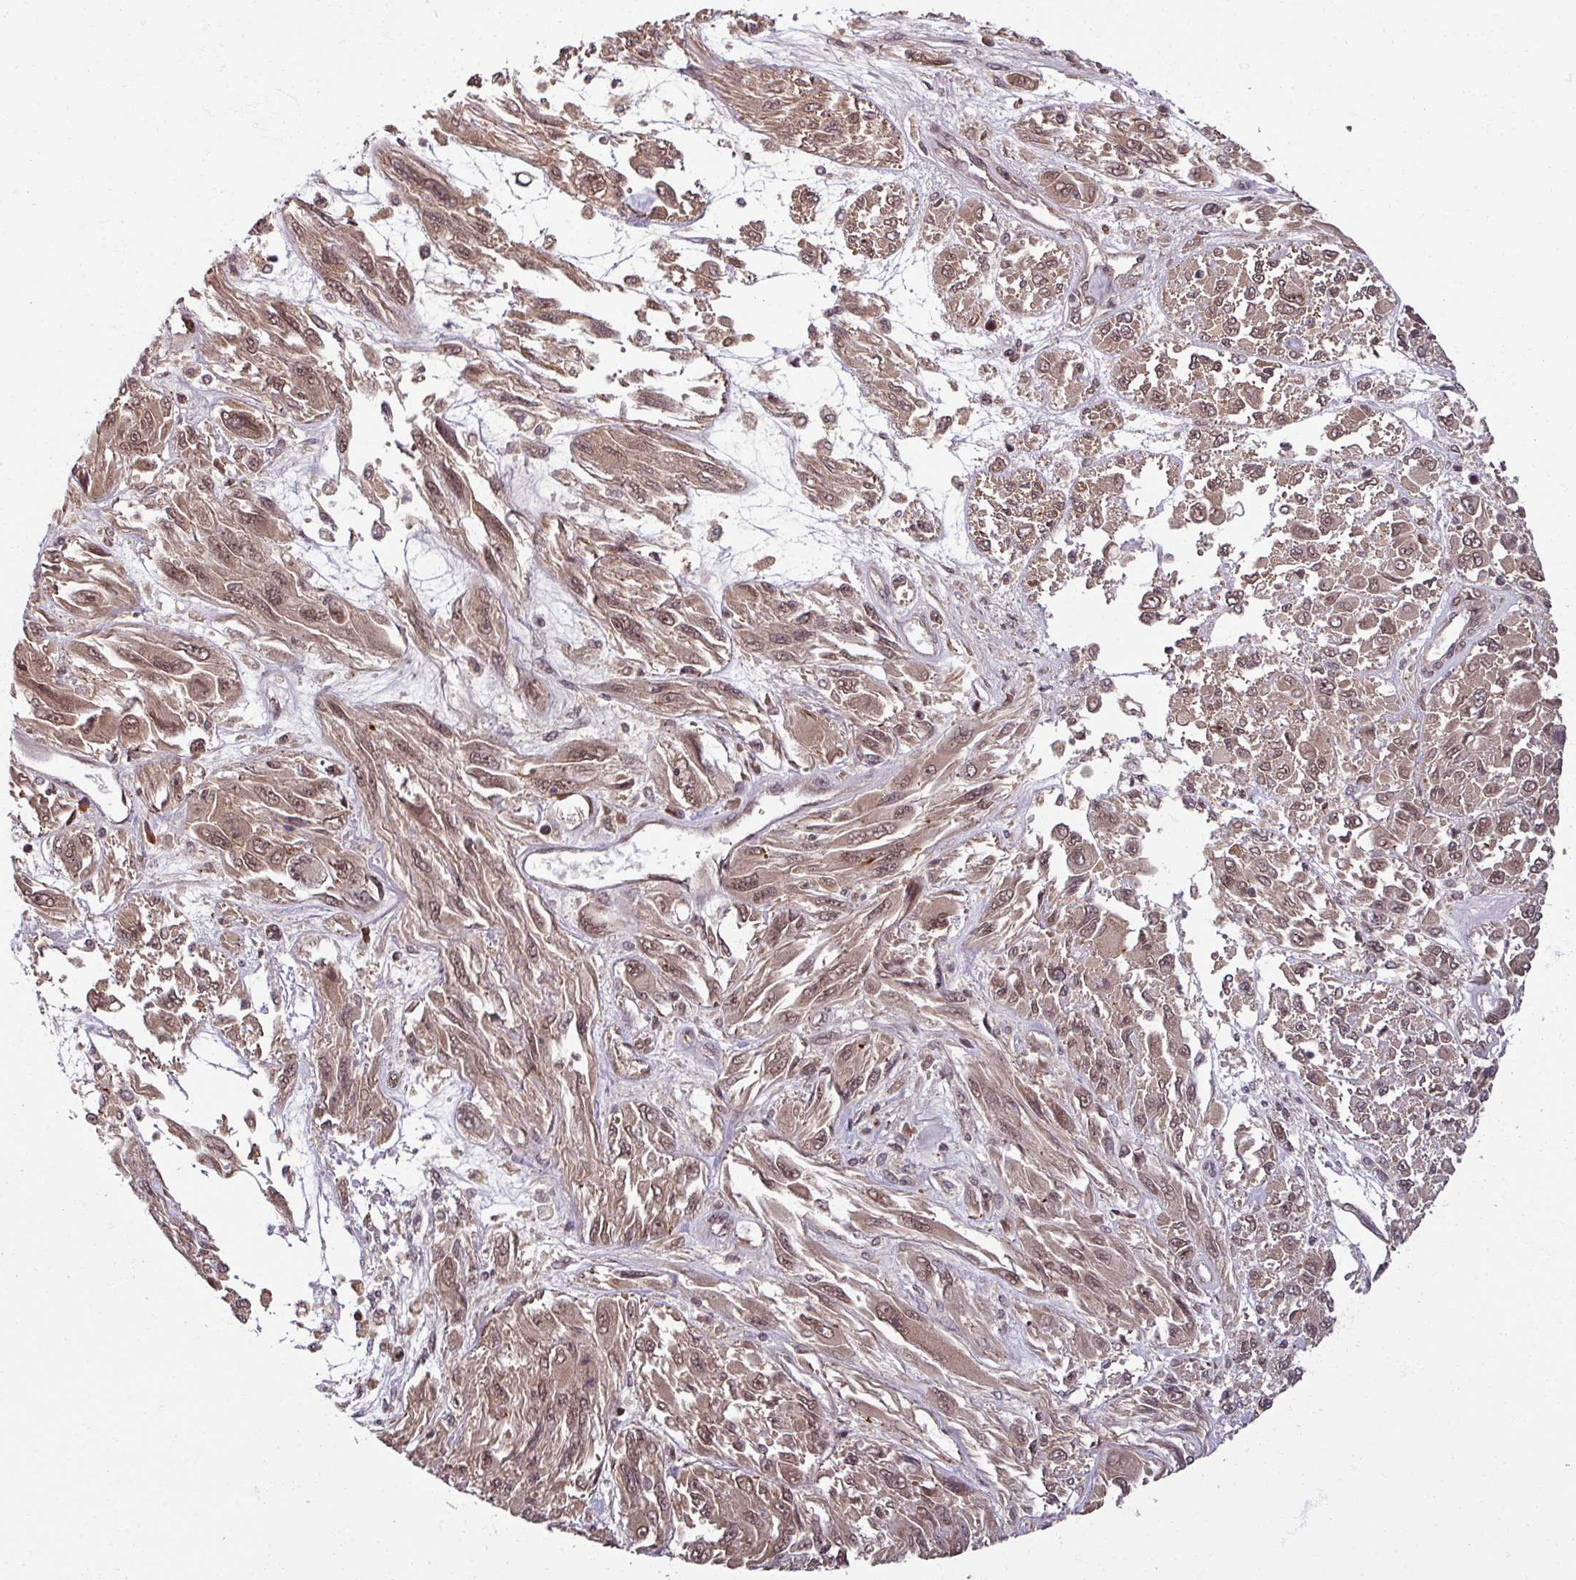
{"staining": {"intensity": "moderate", "quantity": ">75%", "location": "cytoplasmic/membranous,nuclear"}, "tissue": "melanoma", "cell_type": "Tumor cells", "image_type": "cancer", "snomed": [{"axis": "morphology", "description": "Malignant melanoma, NOS"}, {"axis": "topography", "description": "Skin"}], "caption": "The micrograph reveals a brown stain indicating the presence of a protein in the cytoplasmic/membranous and nuclear of tumor cells in melanoma.", "gene": "SWI5", "patient": {"sex": "female", "age": 91}}